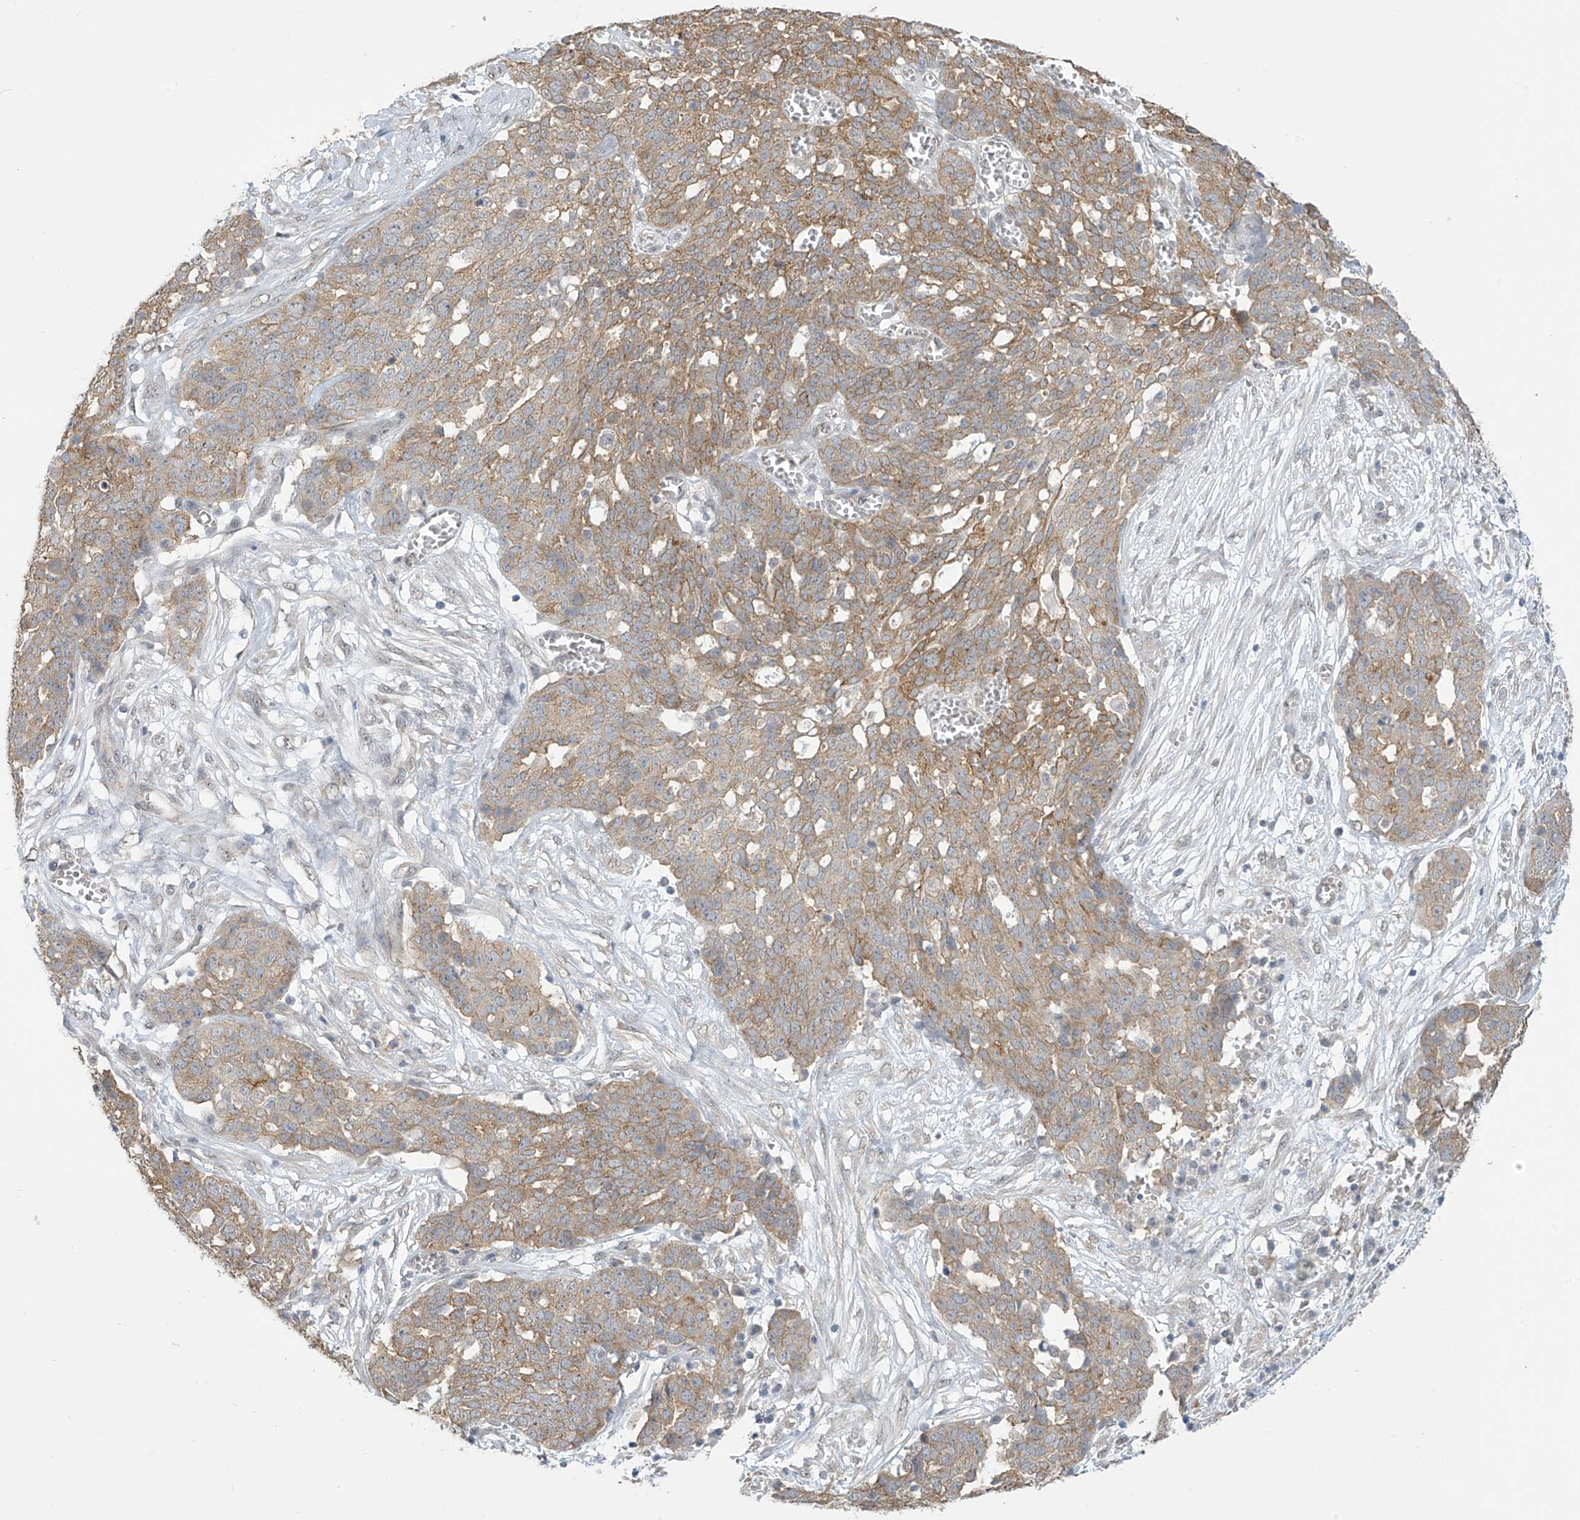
{"staining": {"intensity": "moderate", "quantity": ">75%", "location": "cytoplasmic/membranous"}, "tissue": "ovarian cancer", "cell_type": "Tumor cells", "image_type": "cancer", "snomed": [{"axis": "morphology", "description": "Cystadenocarcinoma, serous, NOS"}, {"axis": "topography", "description": "Soft tissue"}, {"axis": "topography", "description": "Ovary"}], "caption": "This is an image of immunohistochemistry staining of ovarian serous cystadenocarcinoma, which shows moderate expression in the cytoplasmic/membranous of tumor cells.", "gene": "KIAA1522", "patient": {"sex": "female", "age": 57}}